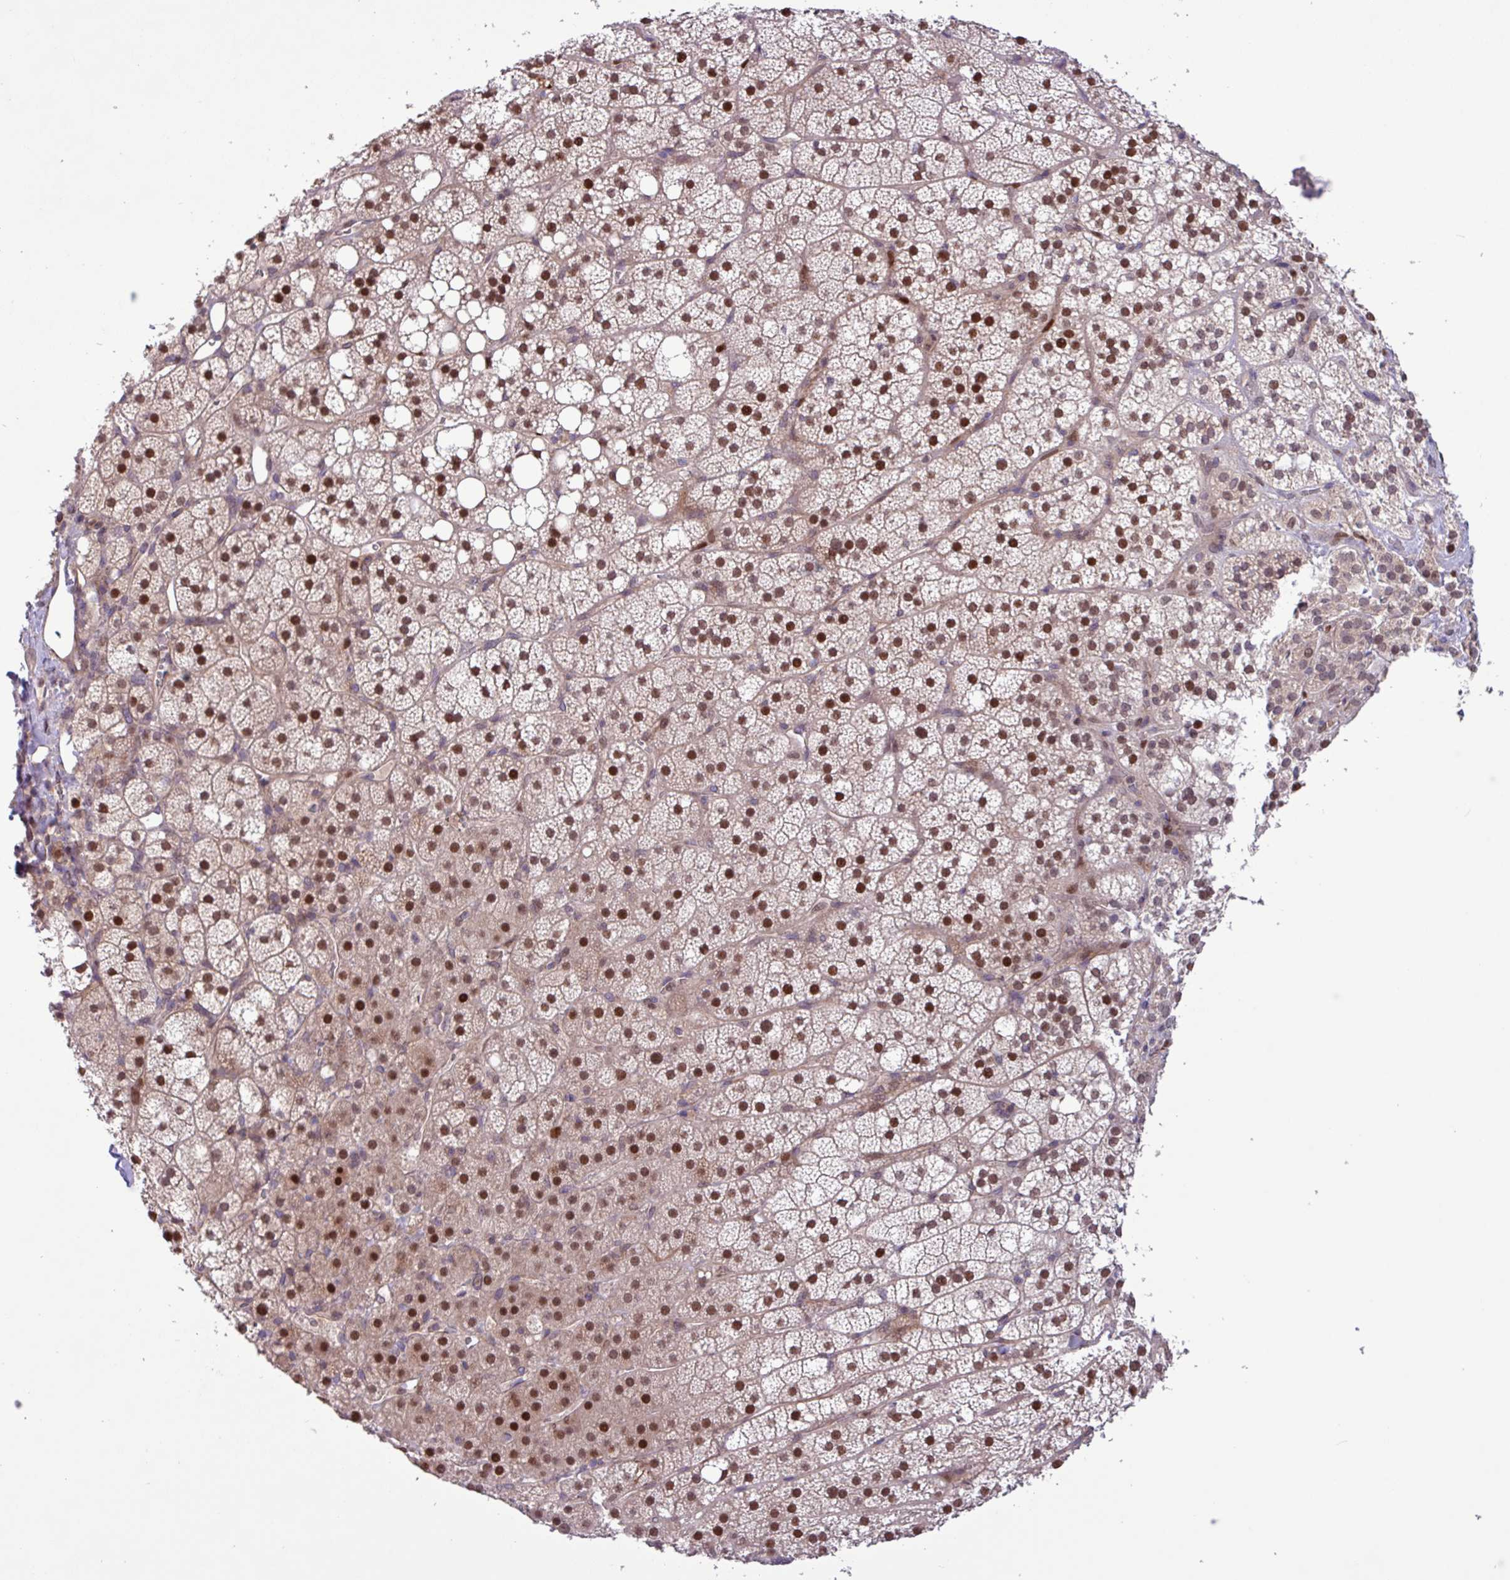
{"staining": {"intensity": "moderate", "quantity": ">75%", "location": "nuclear"}, "tissue": "adrenal gland", "cell_type": "Glandular cells", "image_type": "normal", "snomed": [{"axis": "morphology", "description": "Normal tissue, NOS"}, {"axis": "topography", "description": "Adrenal gland"}], "caption": "A high-resolution histopathology image shows immunohistochemistry (IHC) staining of unremarkable adrenal gland, which reveals moderate nuclear expression in approximately >75% of glandular cells. Immunohistochemistry (ihc) stains the protein of interest in brown and the nuclei are stained blue.", "gene": "CNTRL", "patient": {"sex": "male", "age": 53}}